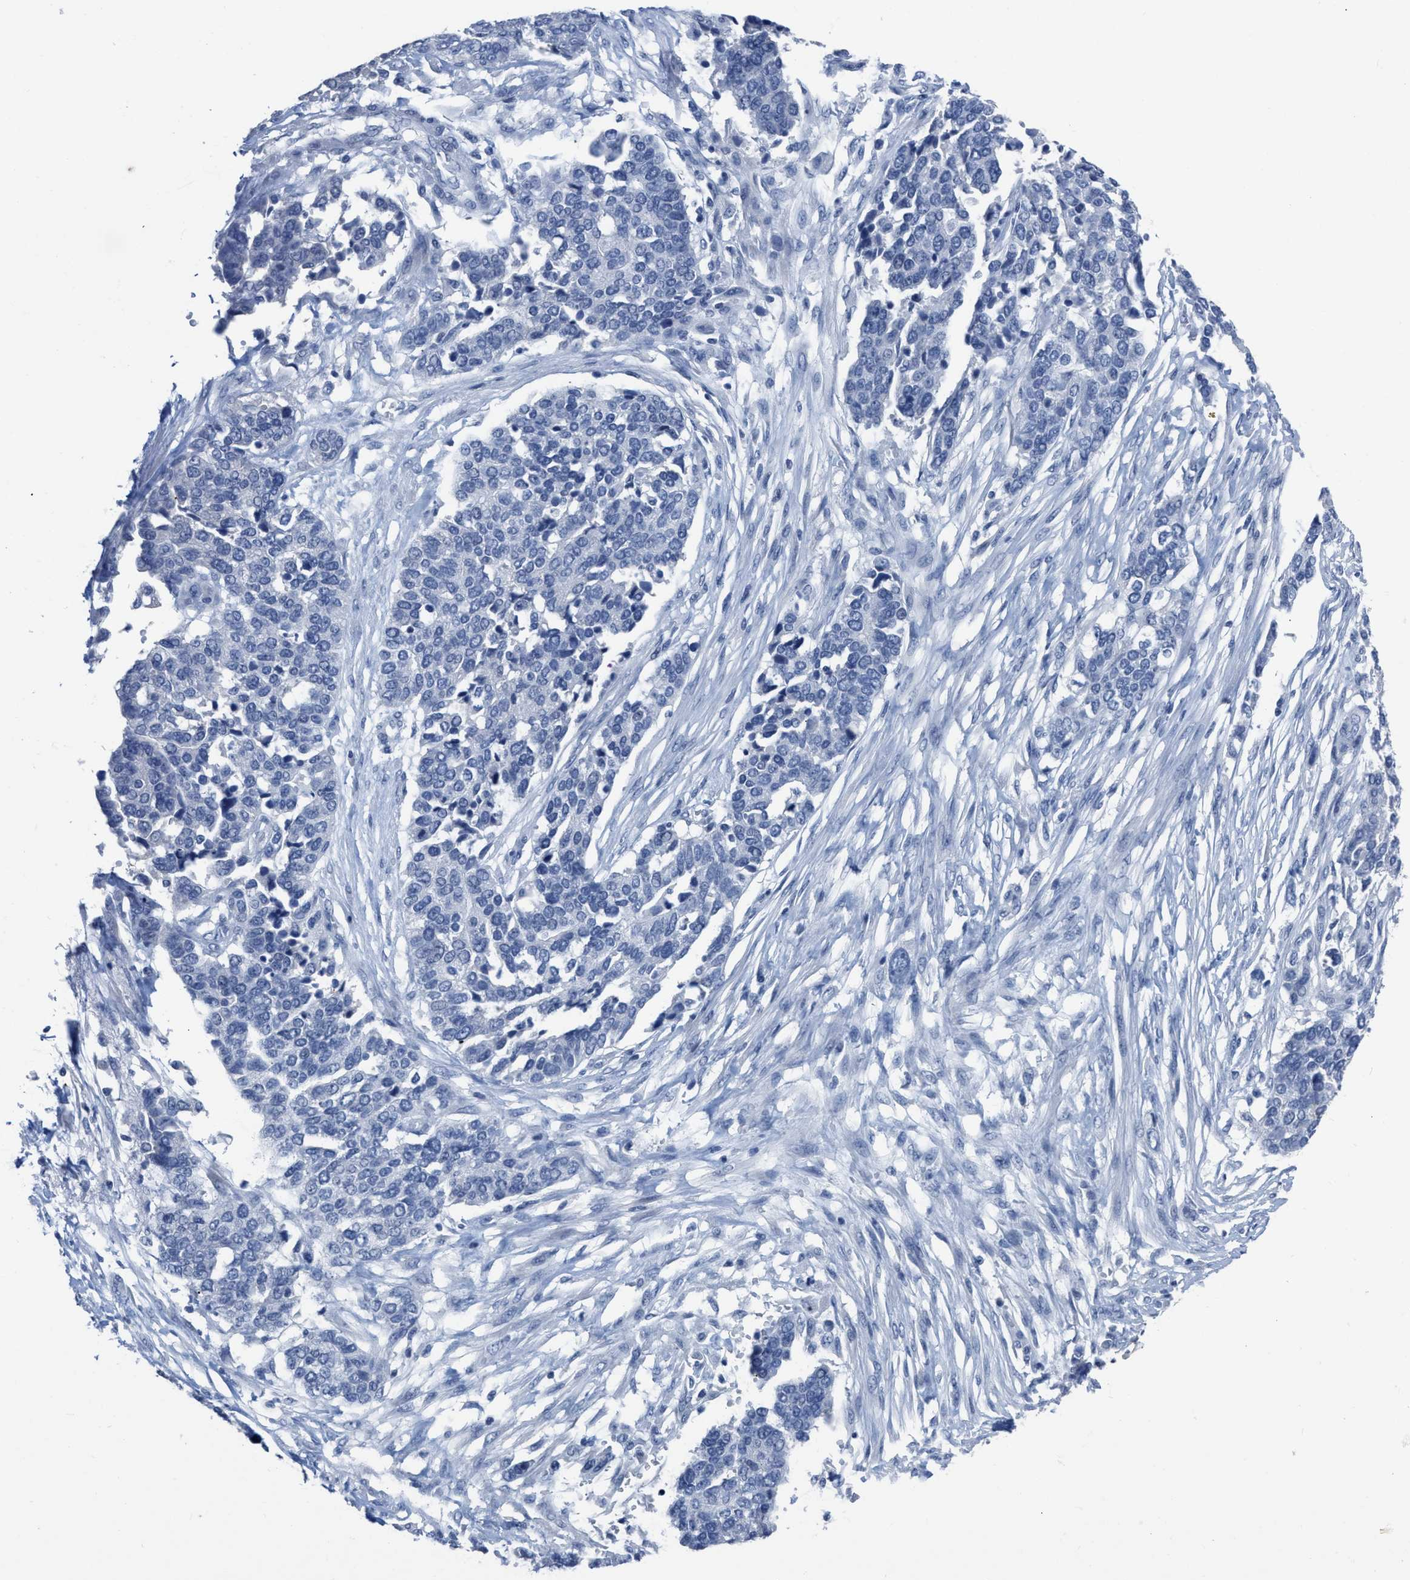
{"staining": {"intensity": "negative", "quantity": "none", "location": "none"}, "tissue": "ovarian cancer", "cell_type": "Tumor cells", "image_type": "cancer", "snomed": [{"axis": "morphology", "description": "Cystadenocarcinoma, serous, NOS"}, {"axis": "topography", "description": "Ovary"}], "caption": "This is a image of immunohistochemistry staining of ovarian serous cystadenocarcinoma, which shows no positivity in tumor cells.", "gene": "CEACAM5", "patient": {"sex": "female", "age": 44}}